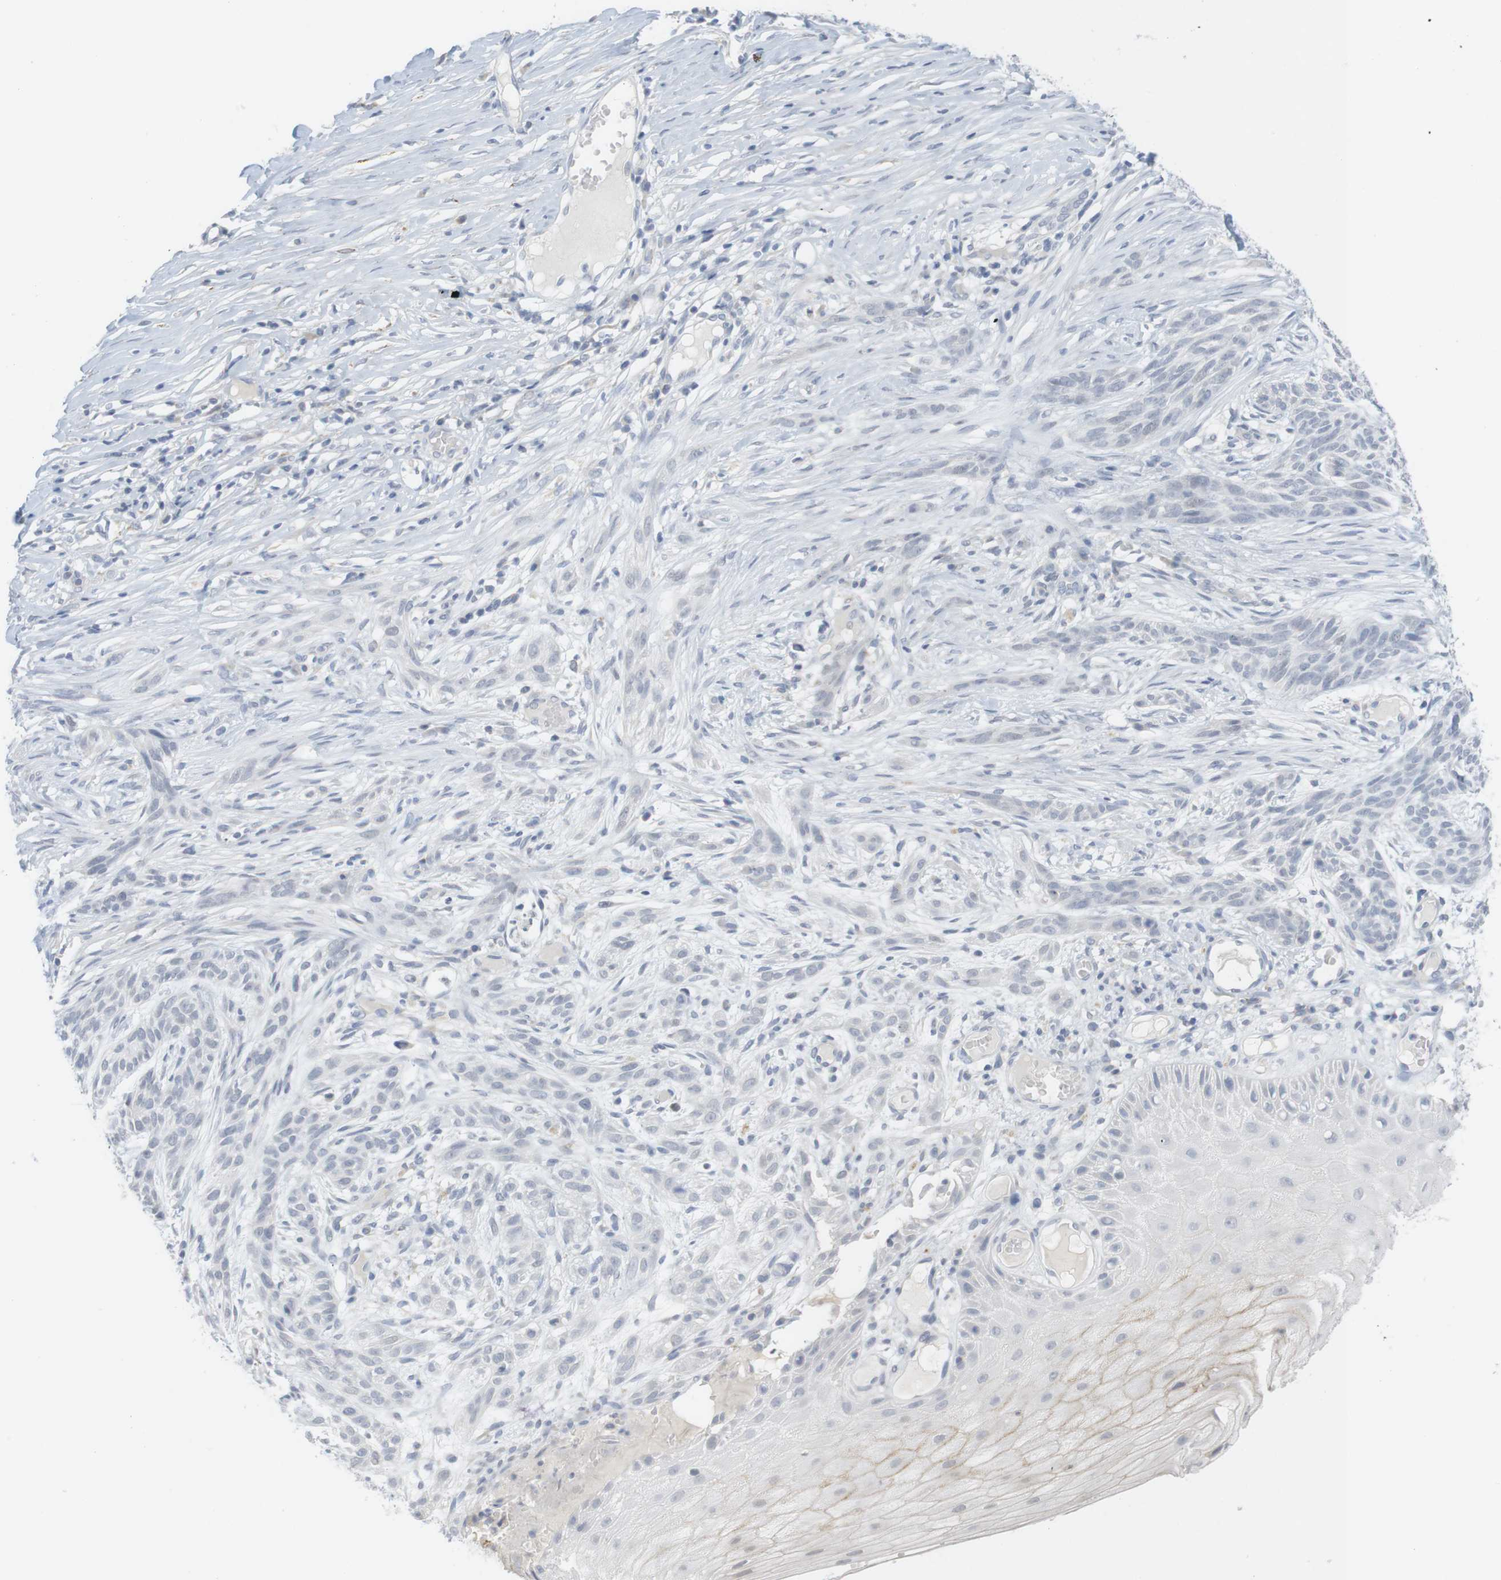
{"staining": {"intensity": "negative", "quantity": "none", "location": "none"}, "tissue": "skin cancer", "cell_type": "Tumor cells", "image_type": "cancer", "snomed": [{"axis": "morphology", "description": "Basal cell carcinoma"}, {"axis": "topography", "description": "Skin"}], "caption": "High magnification brightfield microscopy of skin cancer (basal cell carcinoma) stained with DAB (brown) and counterstained with hematoxylin (blue): tumor cells show no significant expression. (Stains: DAB immunohistochemistry (IHC) with hematoxylin counter stain, Microscopy: brightfield microscopy at high magnification).", "gene": "YIPF1", "patient": {"sex": "female", "age": 59}}